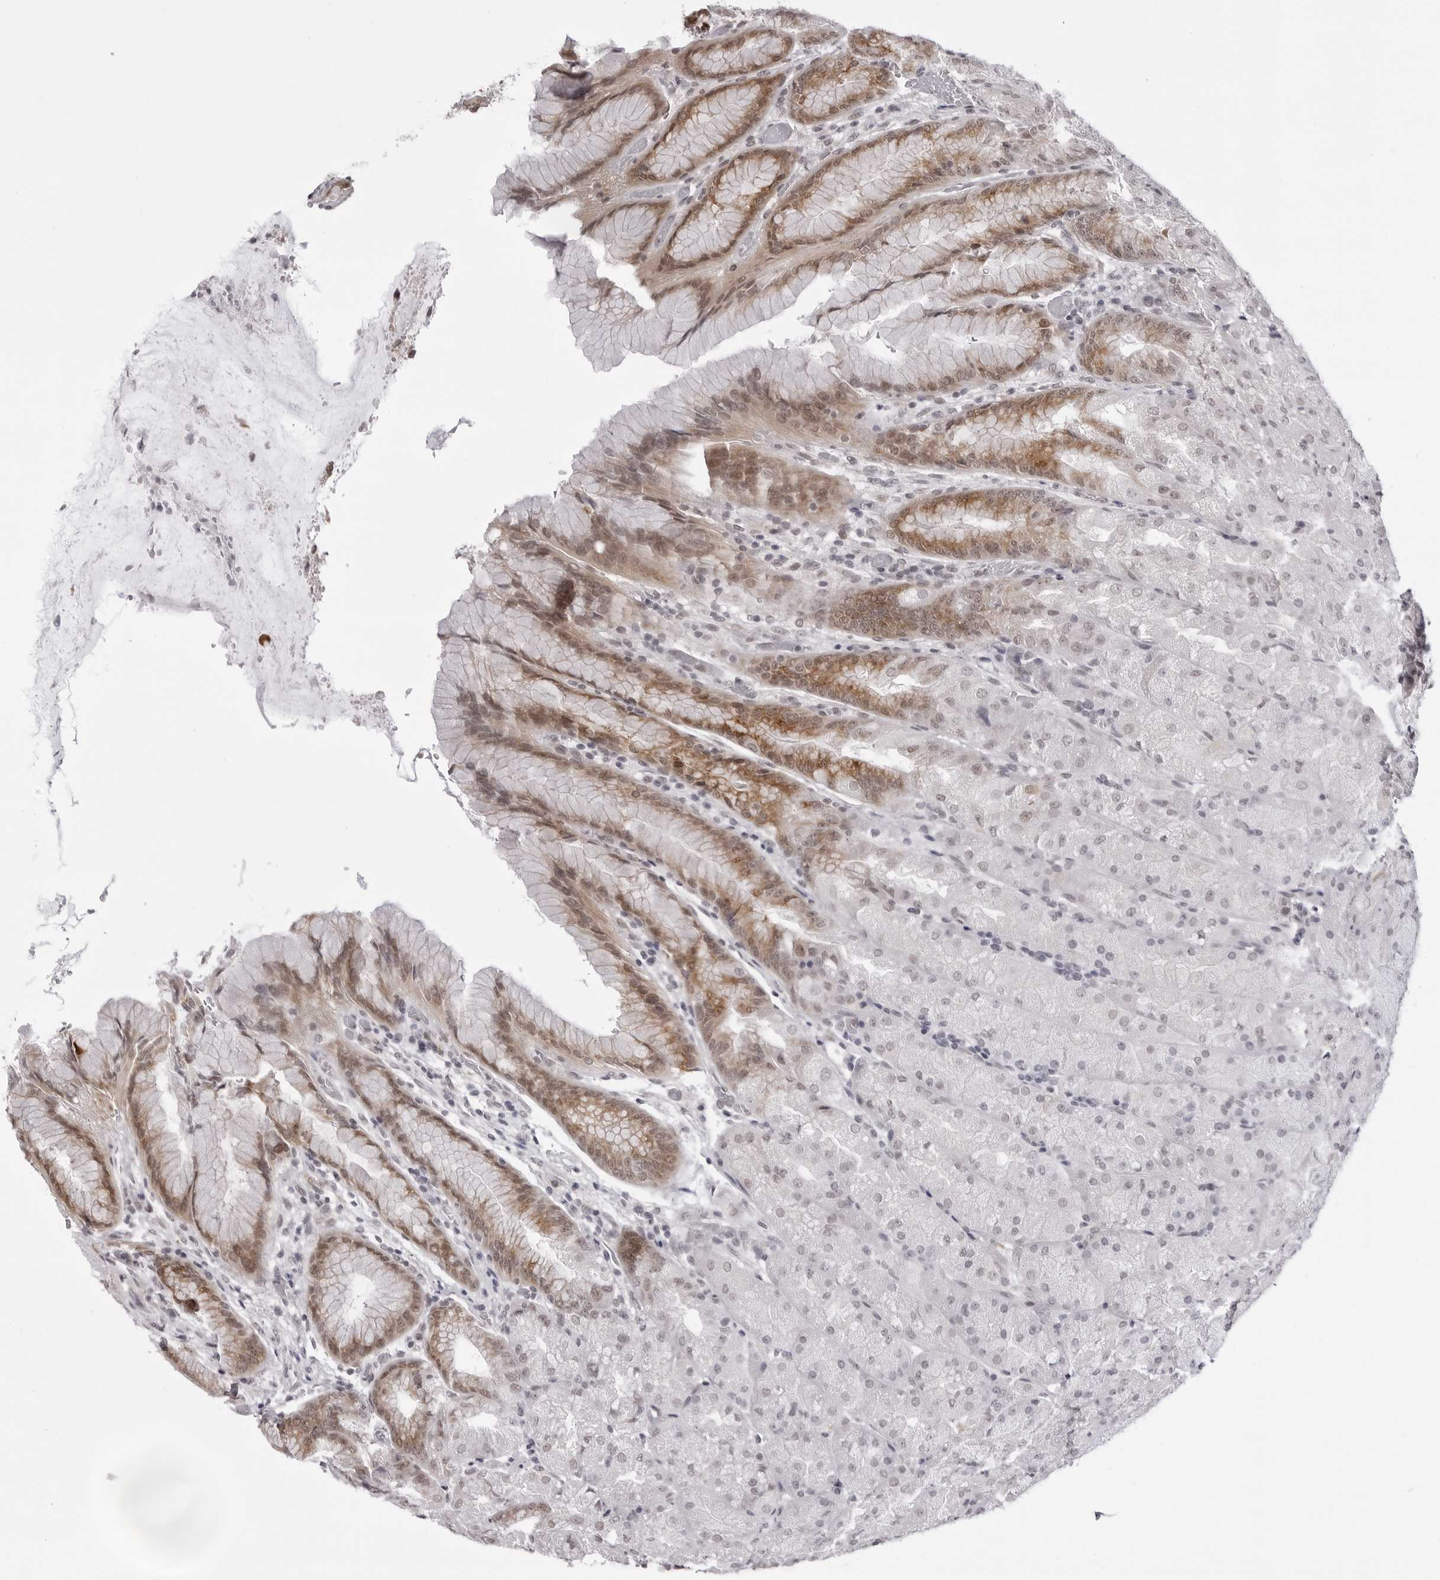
{"staining": {"intensity": "moderate", "quantity": "<25%", "location": "cytoplasmic/membranous,nuclear"}, "tissue": "stomach", "cell_type": "Glandular cells", "image_type": "normal", "snomed": [{"axis": "morphology", "description": "Normal tissue, NOS"}, {"axis": "topography", "description": "Stomach, upper"}, {"axis": "topography", "description": "Stomach"}], "caption": "High-magnification brightfield microscopy of benign stomach stained with DAB (brown) and counterstained with hematoxylin (blue). glandular cells exhibit moderate cytoplasmic/membranous,nuclear positivity is identified in approximately<25% of cells. Immunohistochemistry stains the protein in brown and the nuclei are stained blue.", "gene": "PHF3", "patient": {"sex": "male", "age": 48}}